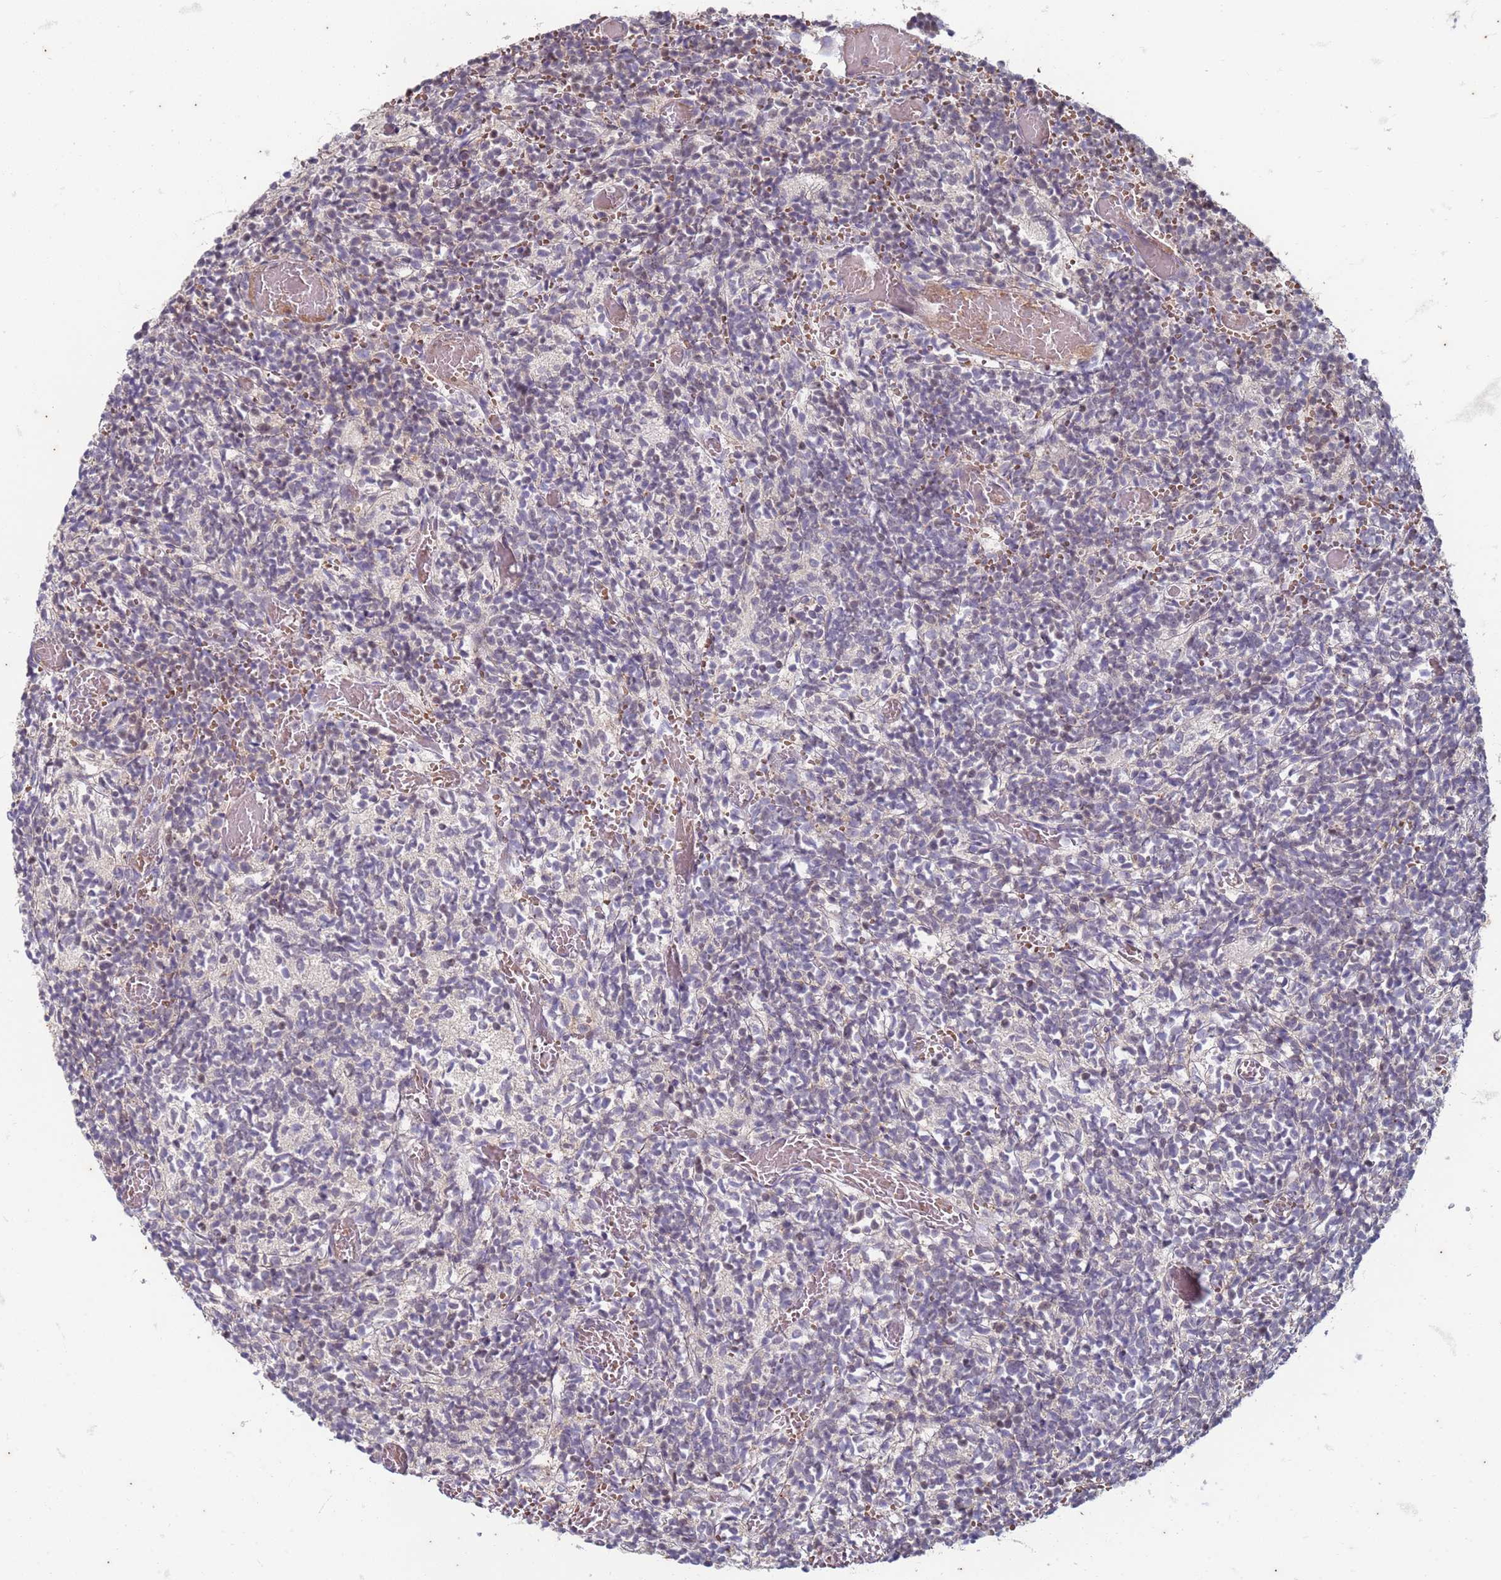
{"staining": {"intensity": "negative", "quantity": "none", "location": "none"}, "tissue": "glioma", "cell_type": "Tumor cells", "image_type": "cancer", "snomed": [{"axis": "morphology", "description": "Glioma, malignant, Low grade"}, {"axis": "topography", "description": "Brain"}], "caption": "The histopathology image displays no significant expression in tumor cells of glioma.", "gene": "TRMT6", "patient": {"sex": "female", "age": 1}}